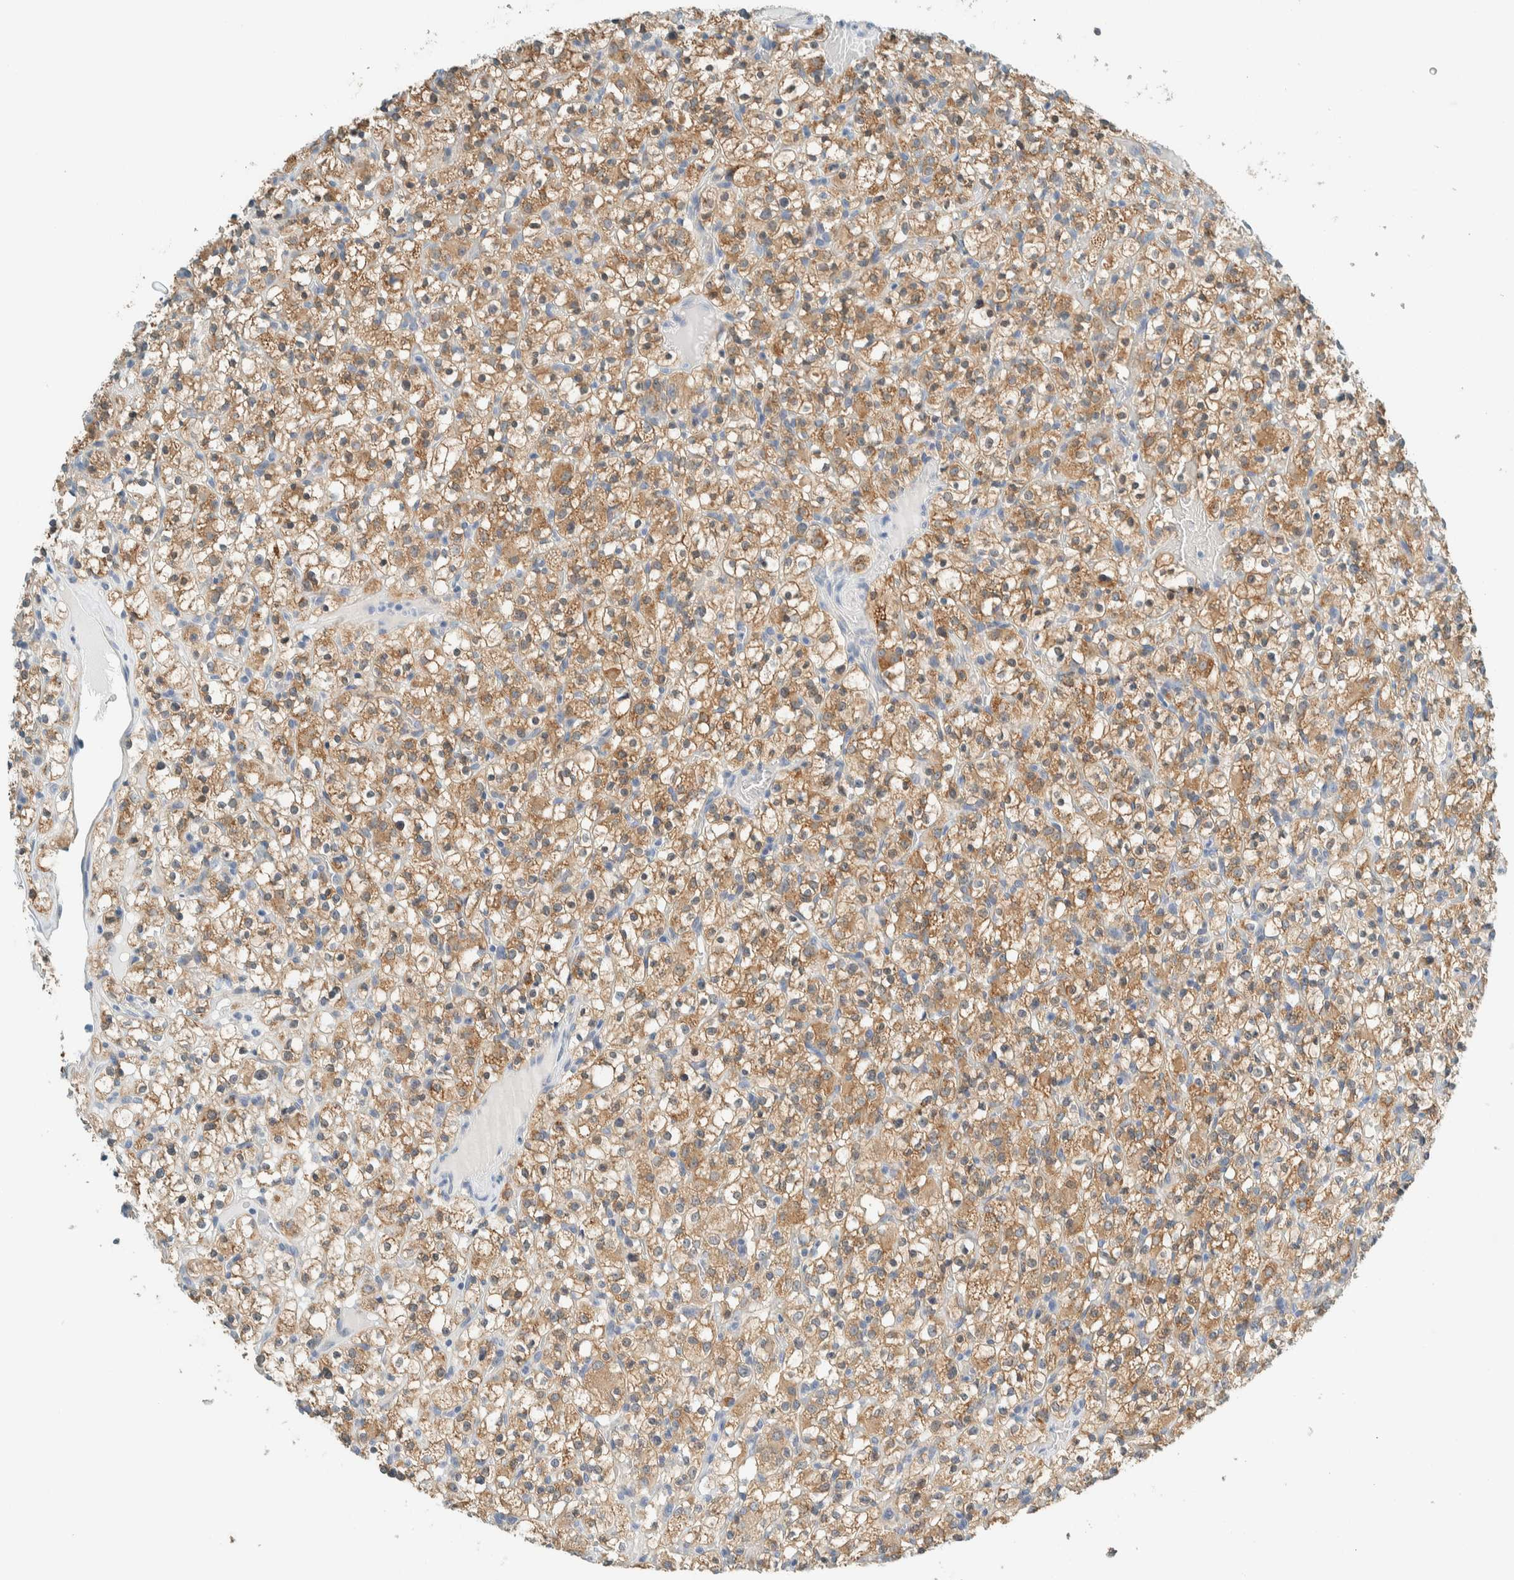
{"staining": {"intensity": "moderate", "quantity": ">75%", "location": "cytoplasmic/membranous"}, "tissue": "renal cancer", "cell_type": "Tumor cells", "image_type": "cancer", "snomed": [{"axis": "morphology", "description": "Normal tissue, NOS"}, {"axis": "morphology", "description": "Adenocarcinoma, NOS"}, {"axis": "topography", "description": "Kidney"}], "caption": "This micrograph reveals IHC staining of renal adenocarcinoma, with medium moderate cytoplasmic/membranous staining in about >75% of tumor cells.", "gene": "ALDH7A1", "patient": {"sex": "female", "age": 72}}